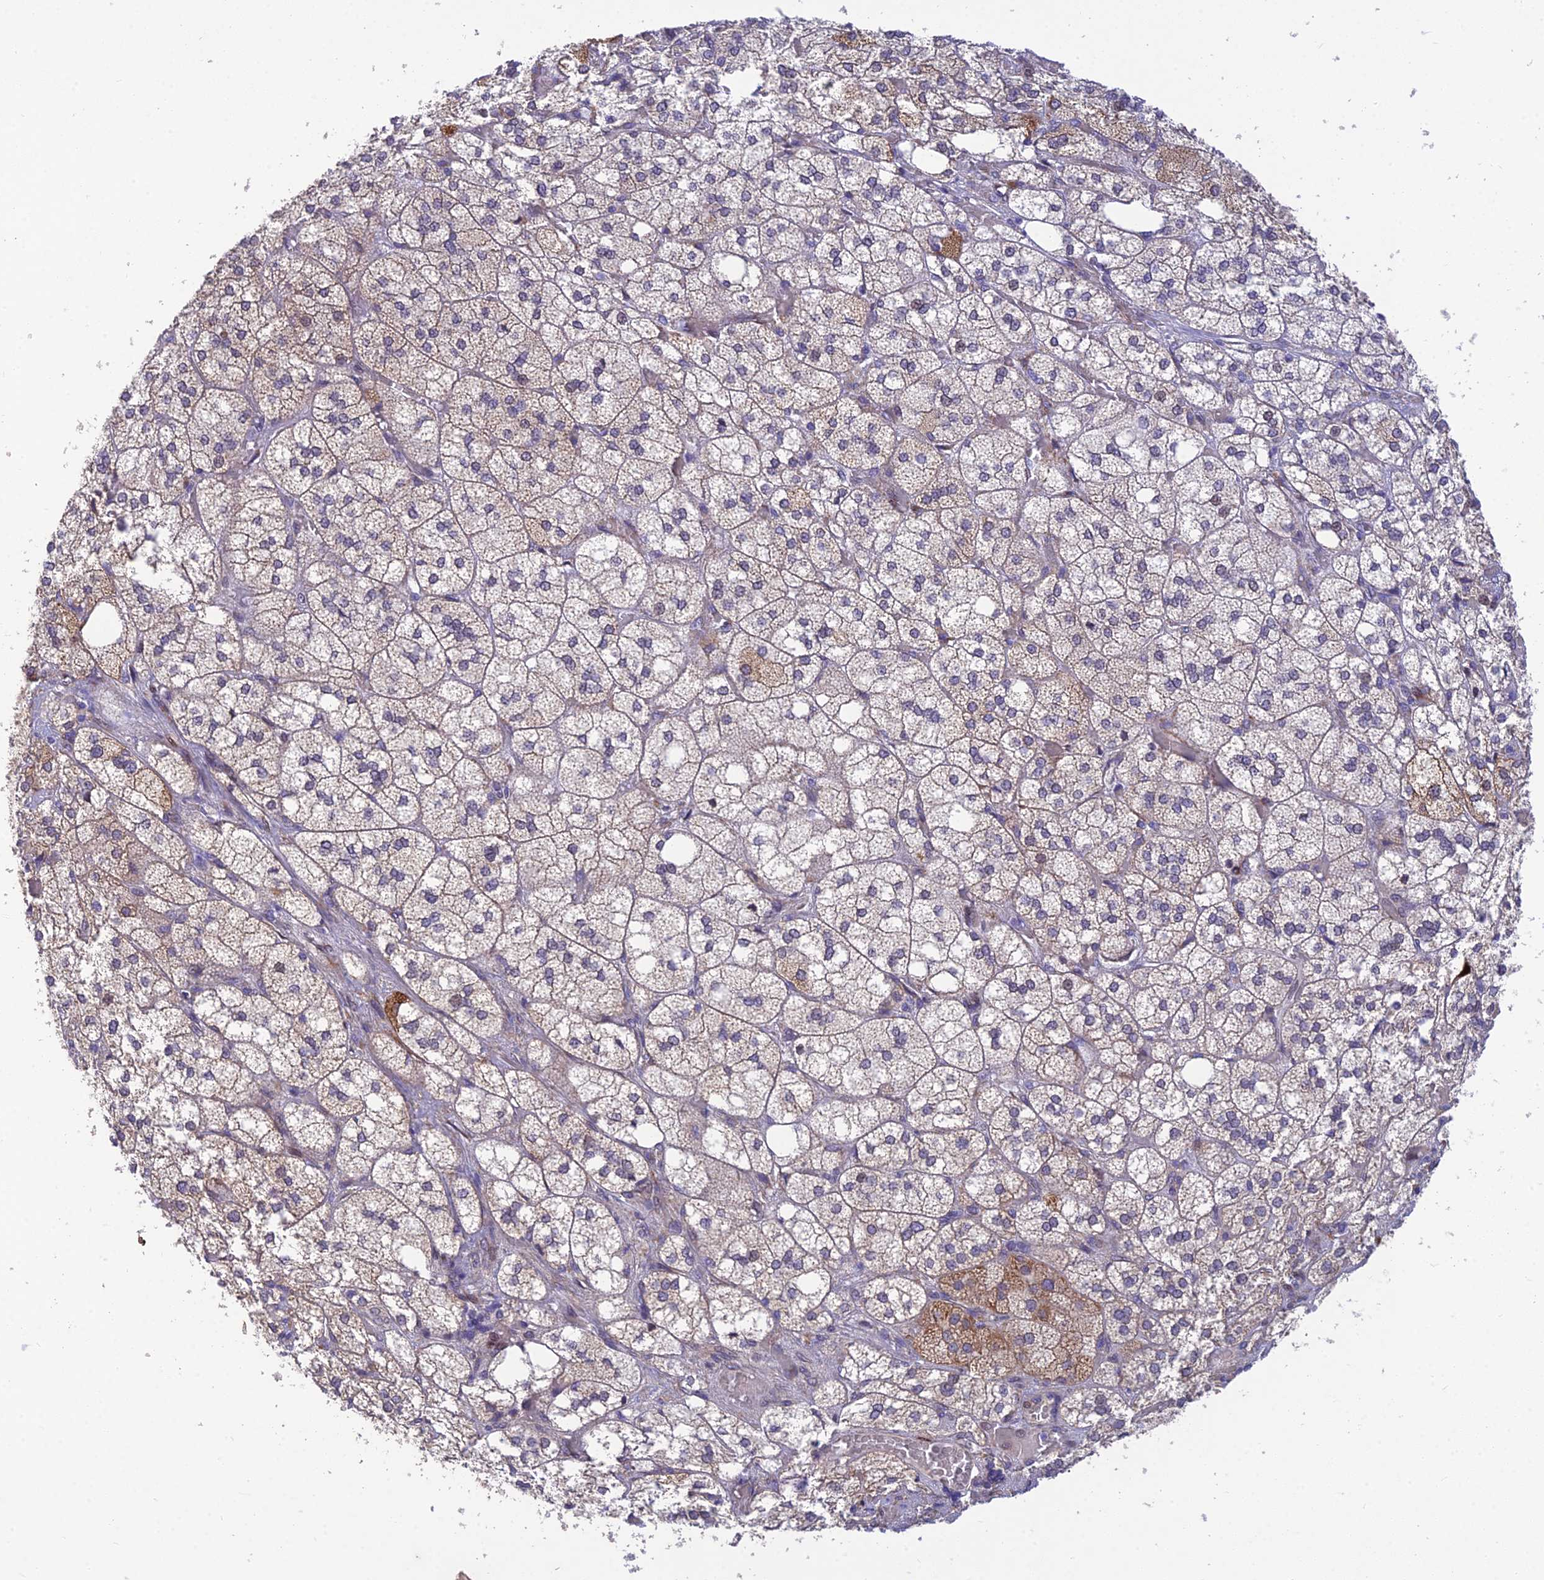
{"staining": {"intensity": "moderate", "quantity": "<25%", "location": "cytoplasmic/membranous"}, "tissue": "adrenal gland", "cell_type": "Glandular cells", "image_type": "normal", "snomed": [{"axis": "morphology", "description": "Normal tissue, NOS"}, {"axis": "topography", "description": "Adrenal gland"}], "caption": "Adrenal gland stained for a protein (brown) displays moderate cytoplasmic/membranous positive expression in approximately <25% of glandular cells.", "gene": "MGAT2", "patient": {"sex": "male", "age": 61}}